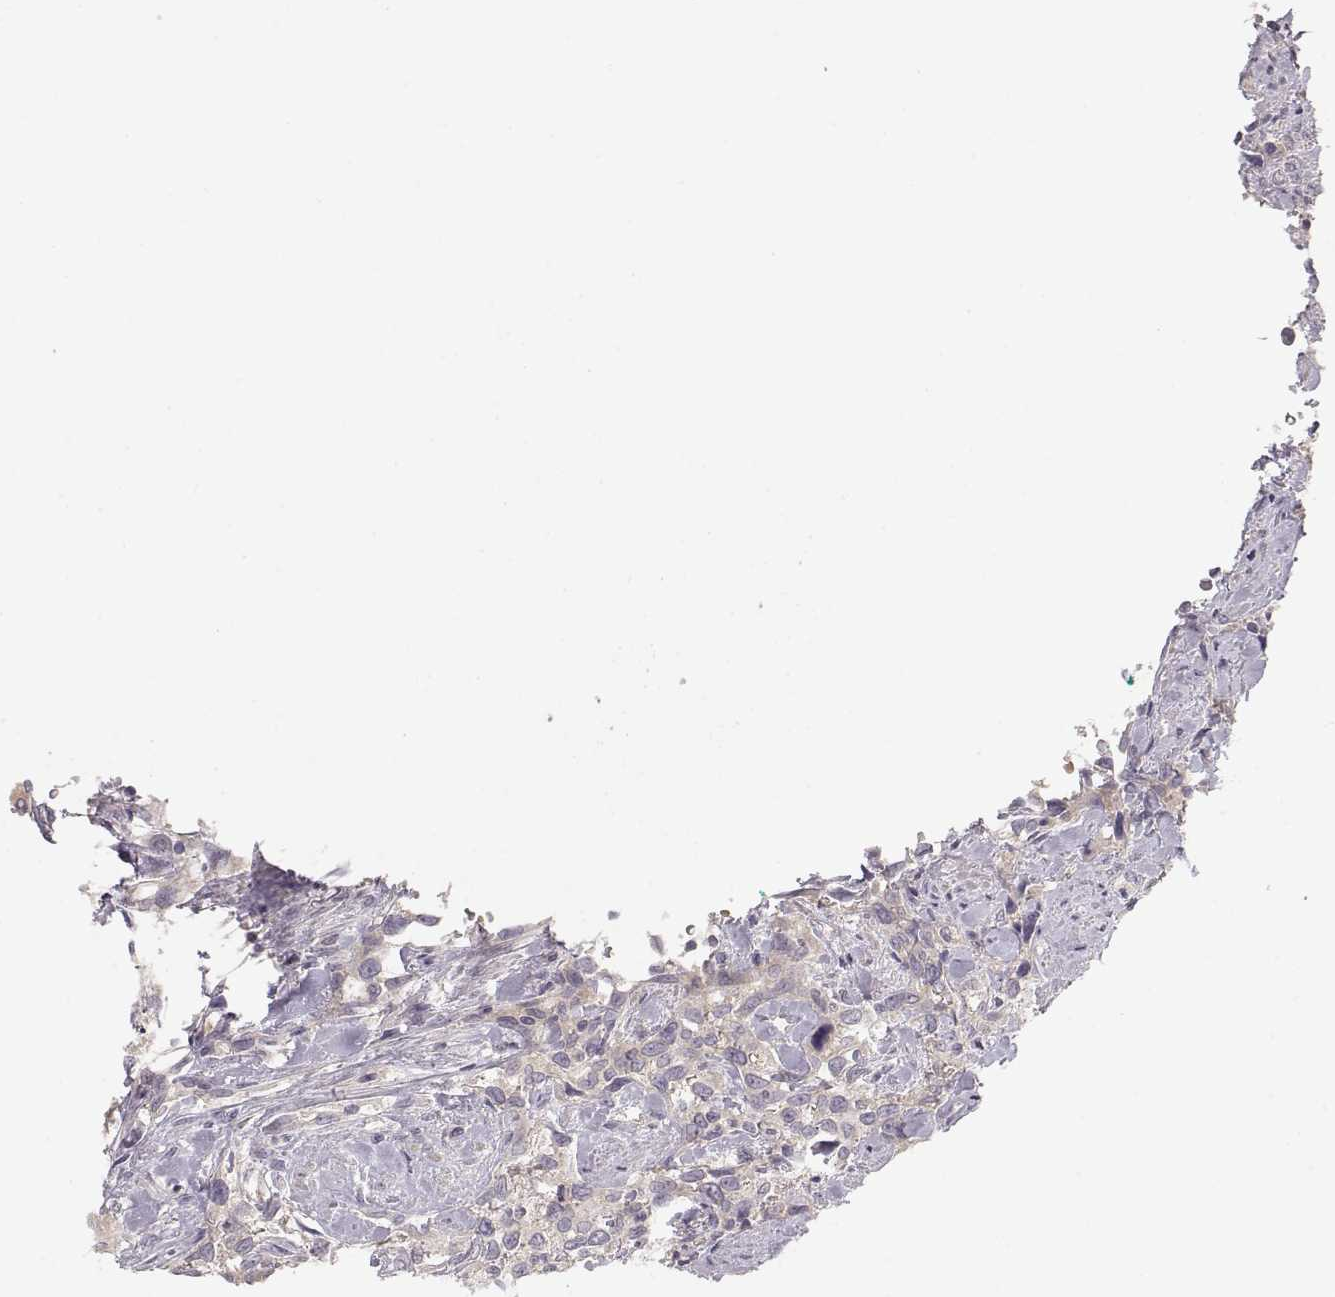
{"staining": {"intensity": "negative", "quantity": "none", "location": "none"}, "tissue": "urothelial cancer", "cell_type": "Tumor cells", "image_type": "cancer", "snomed": [{"axis": "morphology", "description": "Urothelial carcinoma, NOS"}, {"axis": "morphology", "description": "Urothelial carcinoma, High grade"}, {"axis": "topography", "description": "Urinary bladder"}], "caption": "The immunohistochemistry photomicrograph has no significant staining in tumor cells of urothelial carcinoma (high-grade) tissue.", "gene": "ARHGAP8", "patient": {"sex": "female", "age": 64}}